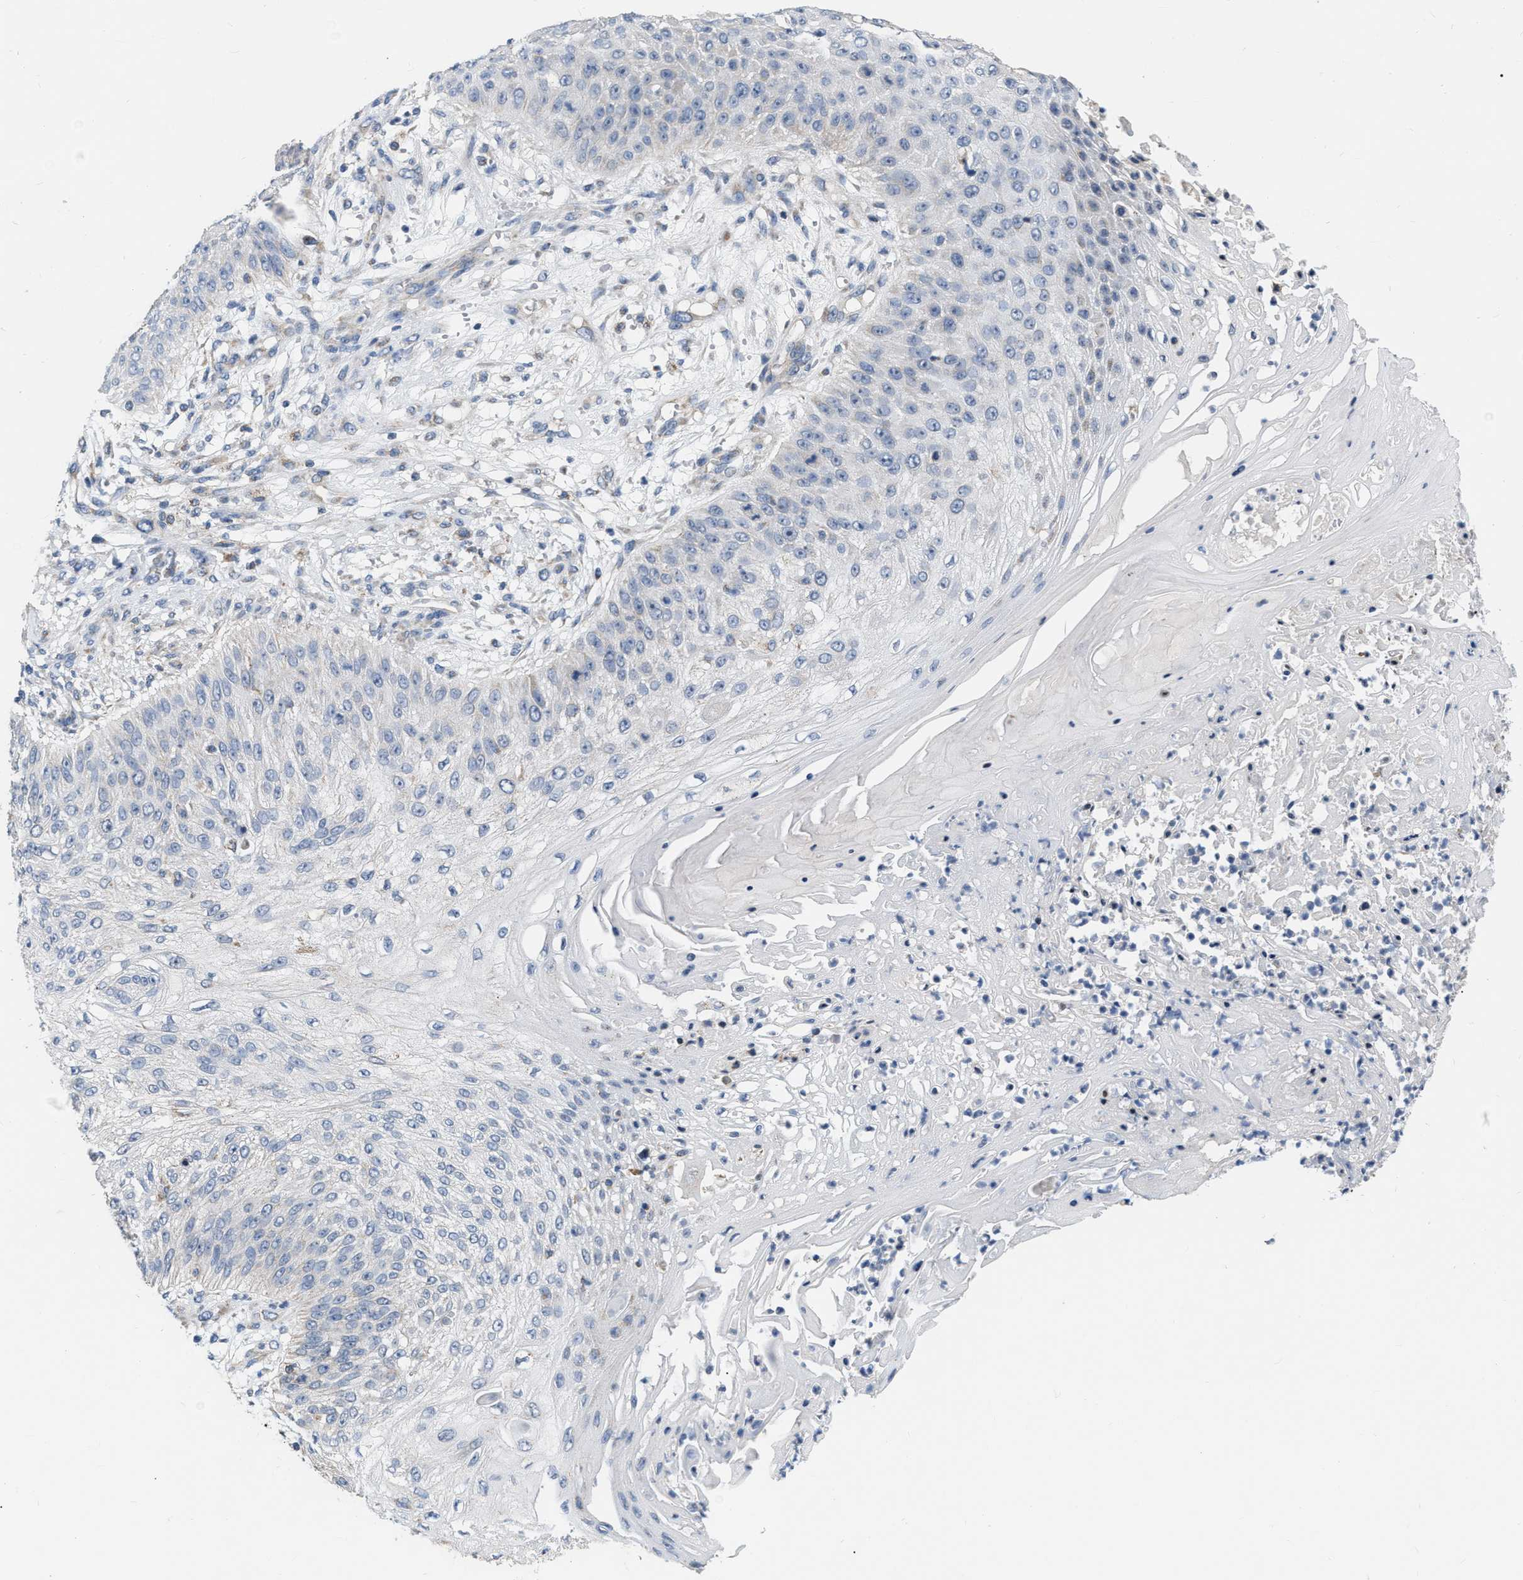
{"staining": {"intensity": "negative", "quantity": "none", "location": "none"}, "tissue": "skin cancer", "cell_type": "Tumor cells", "image_type": "cancer", "snomed": [{"axis": "morphology", "description": "Squamous cell carcinoma, NOS"}, {"axis": "topography", "description": "Skin"}], "caption": "This is an IHC image of human squamous cell carcinoma (skin). There is no staining in tumor cells.", "gene": "DDX56", "patient": {"sex": "female", "age": 80}}